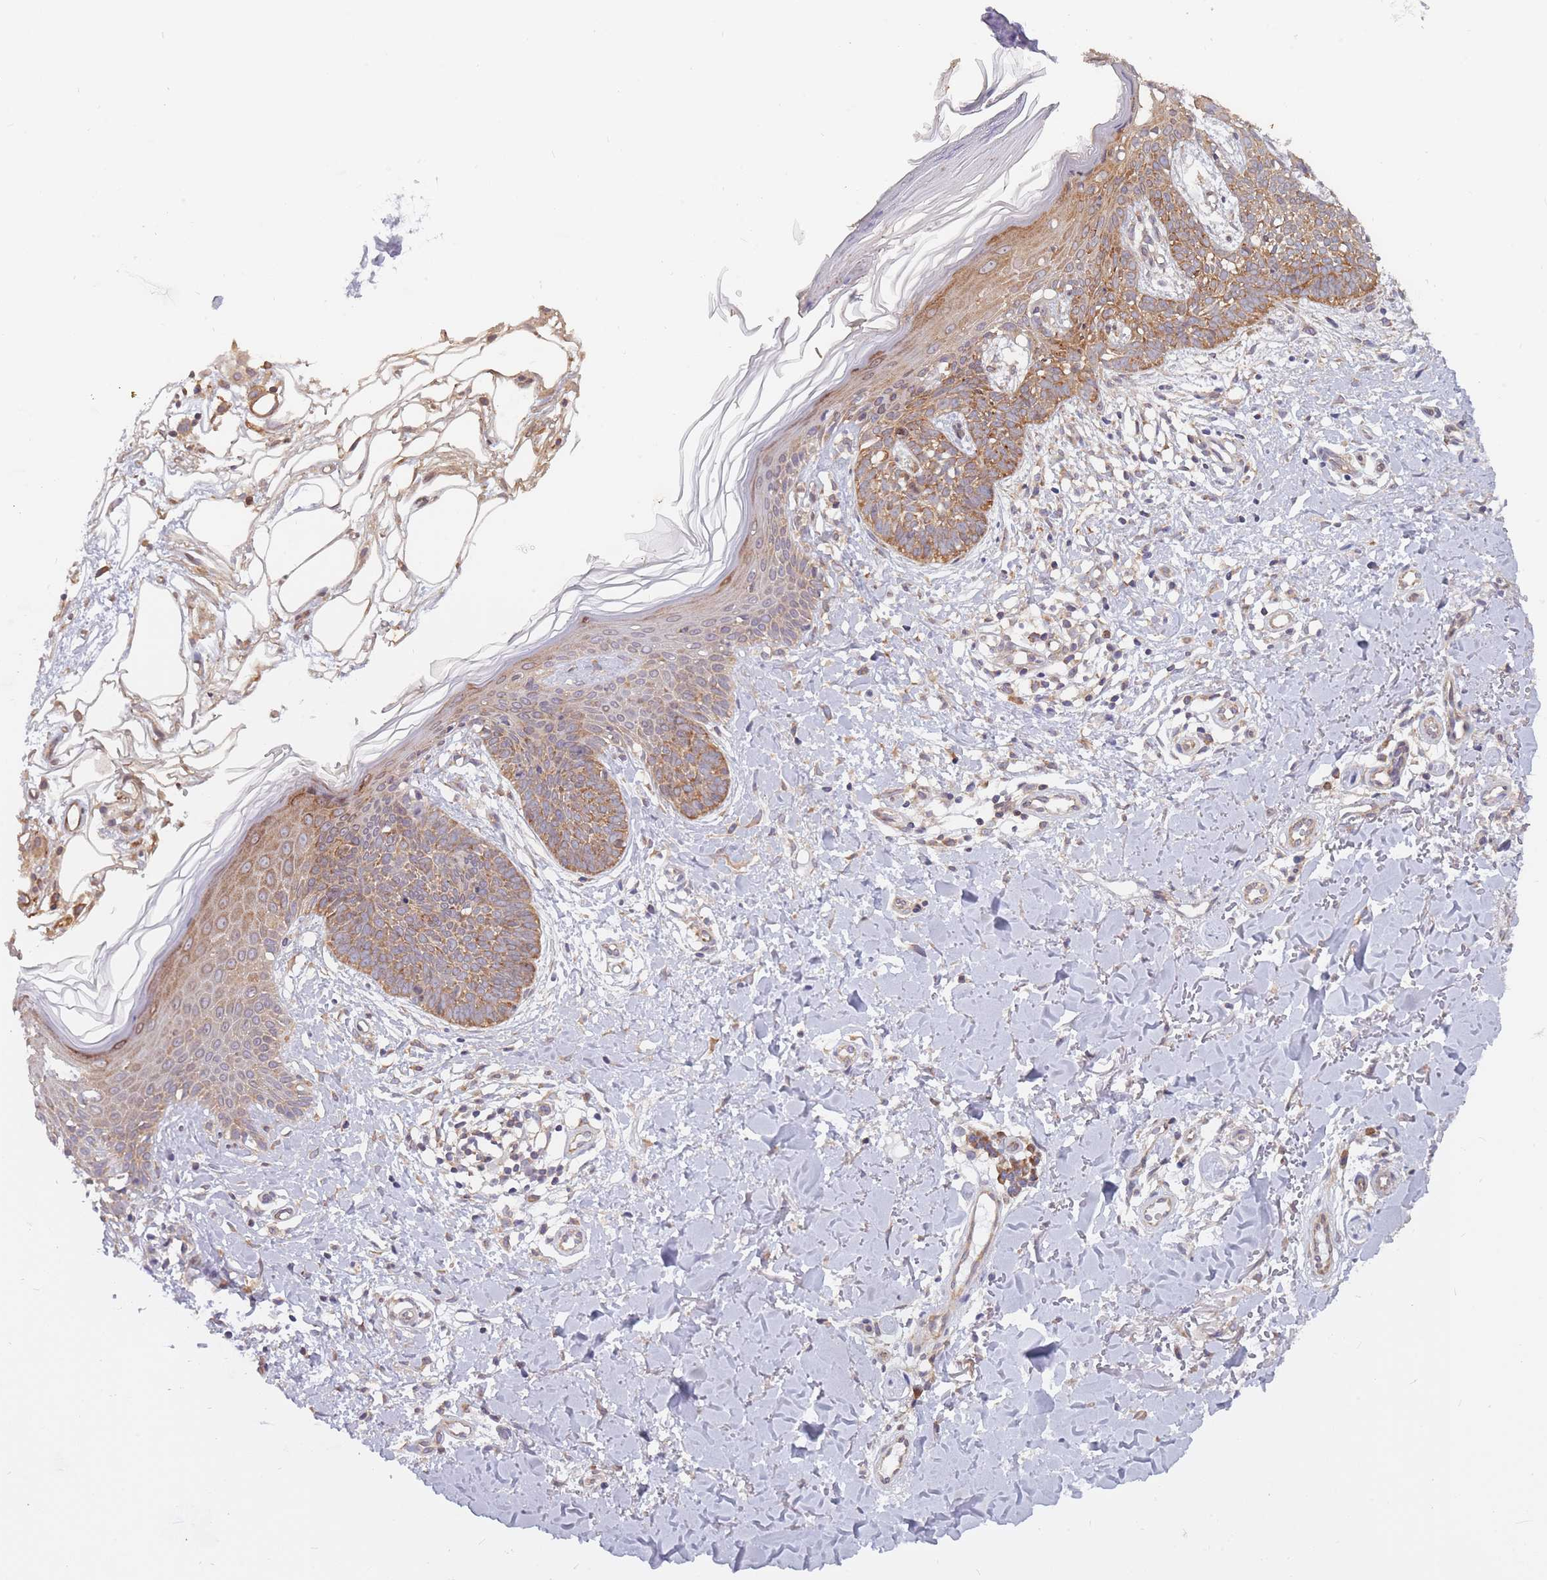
{"staining": {"intensity": "moderate", "quantity": ">75%", "location": "cytoplasmic/membranous"}, "tissue": "skin cancer", "cell_type": "Tumor cells", "image_type": "cancer", "snomed": [{"axis": "morphology", "description": "Basal cell carcinoma"}, {"axis": "topography", "description": "Skin"}], "caption": "Skin cancer (basal cell carcinoma) was stained to show a protein in brown. There is medium levels of moderate cytoplasmic/membranous positivity in approximately >75% of tumor cells.", "gene": "CCDC124", "patient": {"sex": "male", "age": 78}}